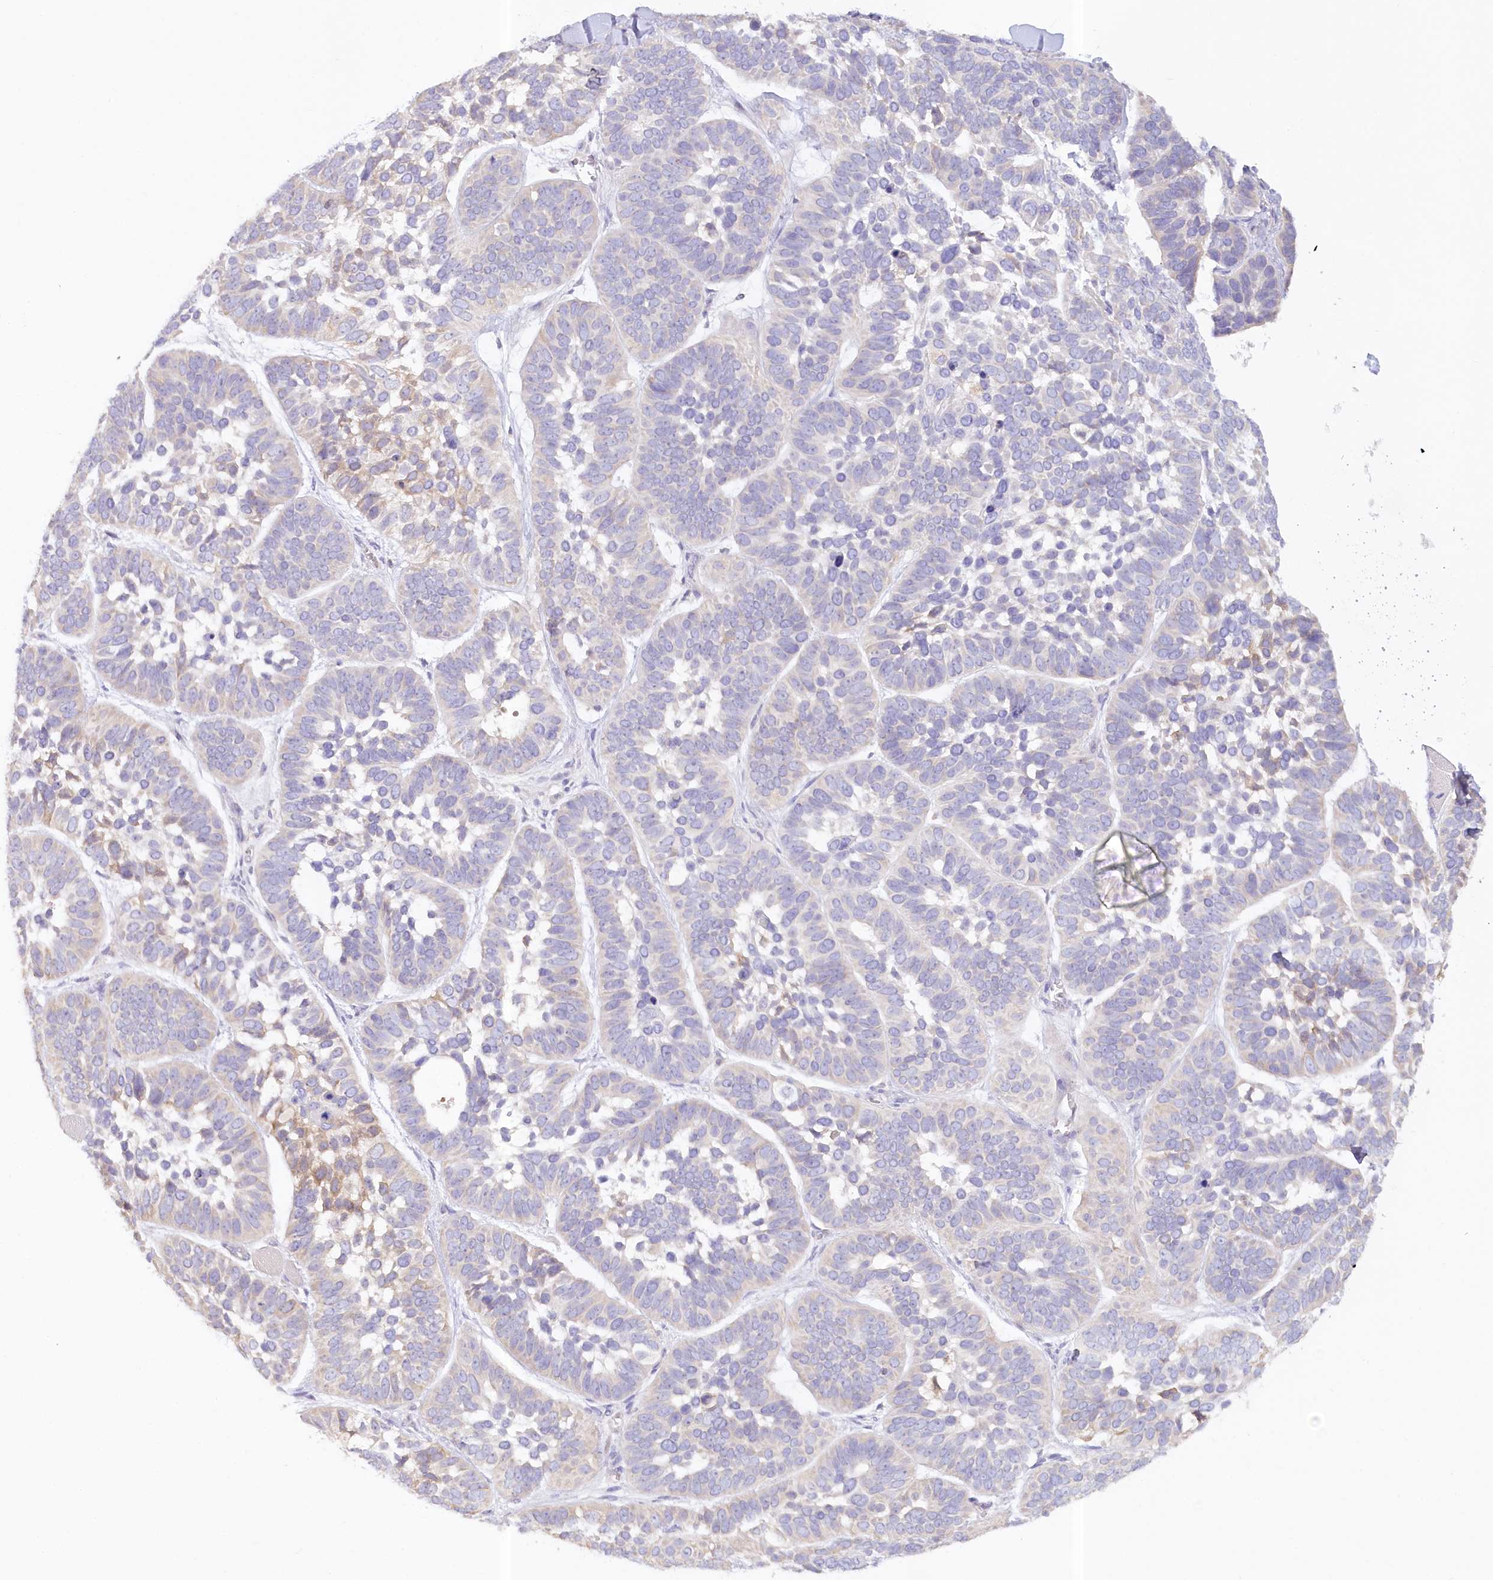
{"staining": {"intensity": "negative", "quantity": "none", "location": "none"}, "tissue": "skin cancer", "cell_type": "Tumor cells", "image_type": "cancer", "snomed": [{"axis": "morphology", "description": "Basal cell carcinoma"}, {"axis": "topography", "description": "Skin"}], "caption": "An image of skin cancer stained for a protein displays no brown staining in tumor cells. (DAB IHC, high magnification).", "gene": "PAIP2", "patient": {"sex": "male", "age": 62}}